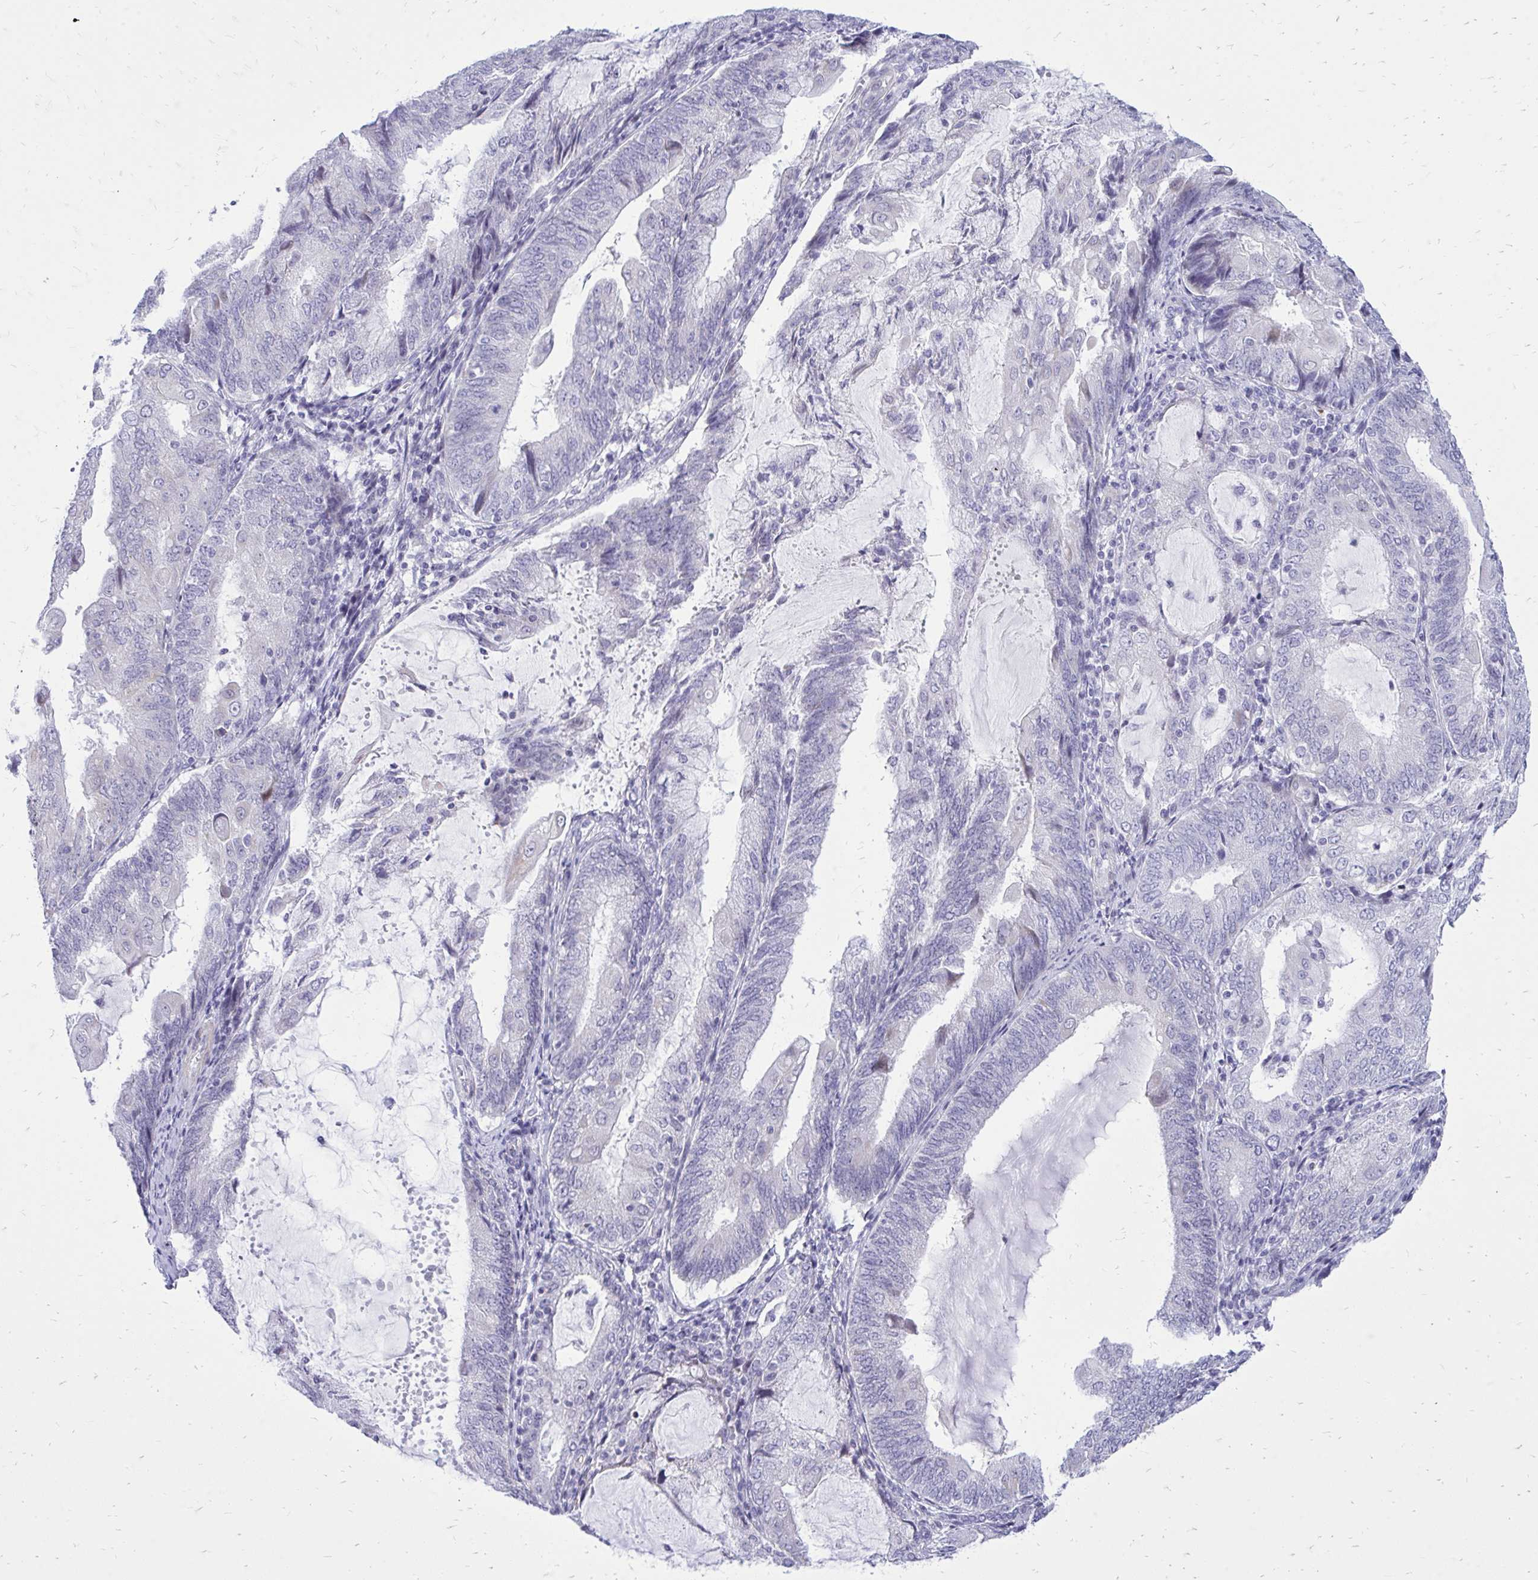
{"staining": {"intensity": "negative", "quantity": "none", "location": "none"}, "tissue": "endometrial cancer", "cell_type": "Tumor cells", "image_type": "cancer", "snomed": [{"axis": "morphology", "description": "Adenocarcinoma, NOS"}, {"axis": "topography", "description": "Endometrium"}], "caption": "A histopathology image of human adenocarcinoma (endometrial) is negative for staining in tumor cells. (DAB immunohistochemistry with hematoxylin counter stain).", "gene": "GABRA1", "patient": {"sex": "female", "age": 81}}